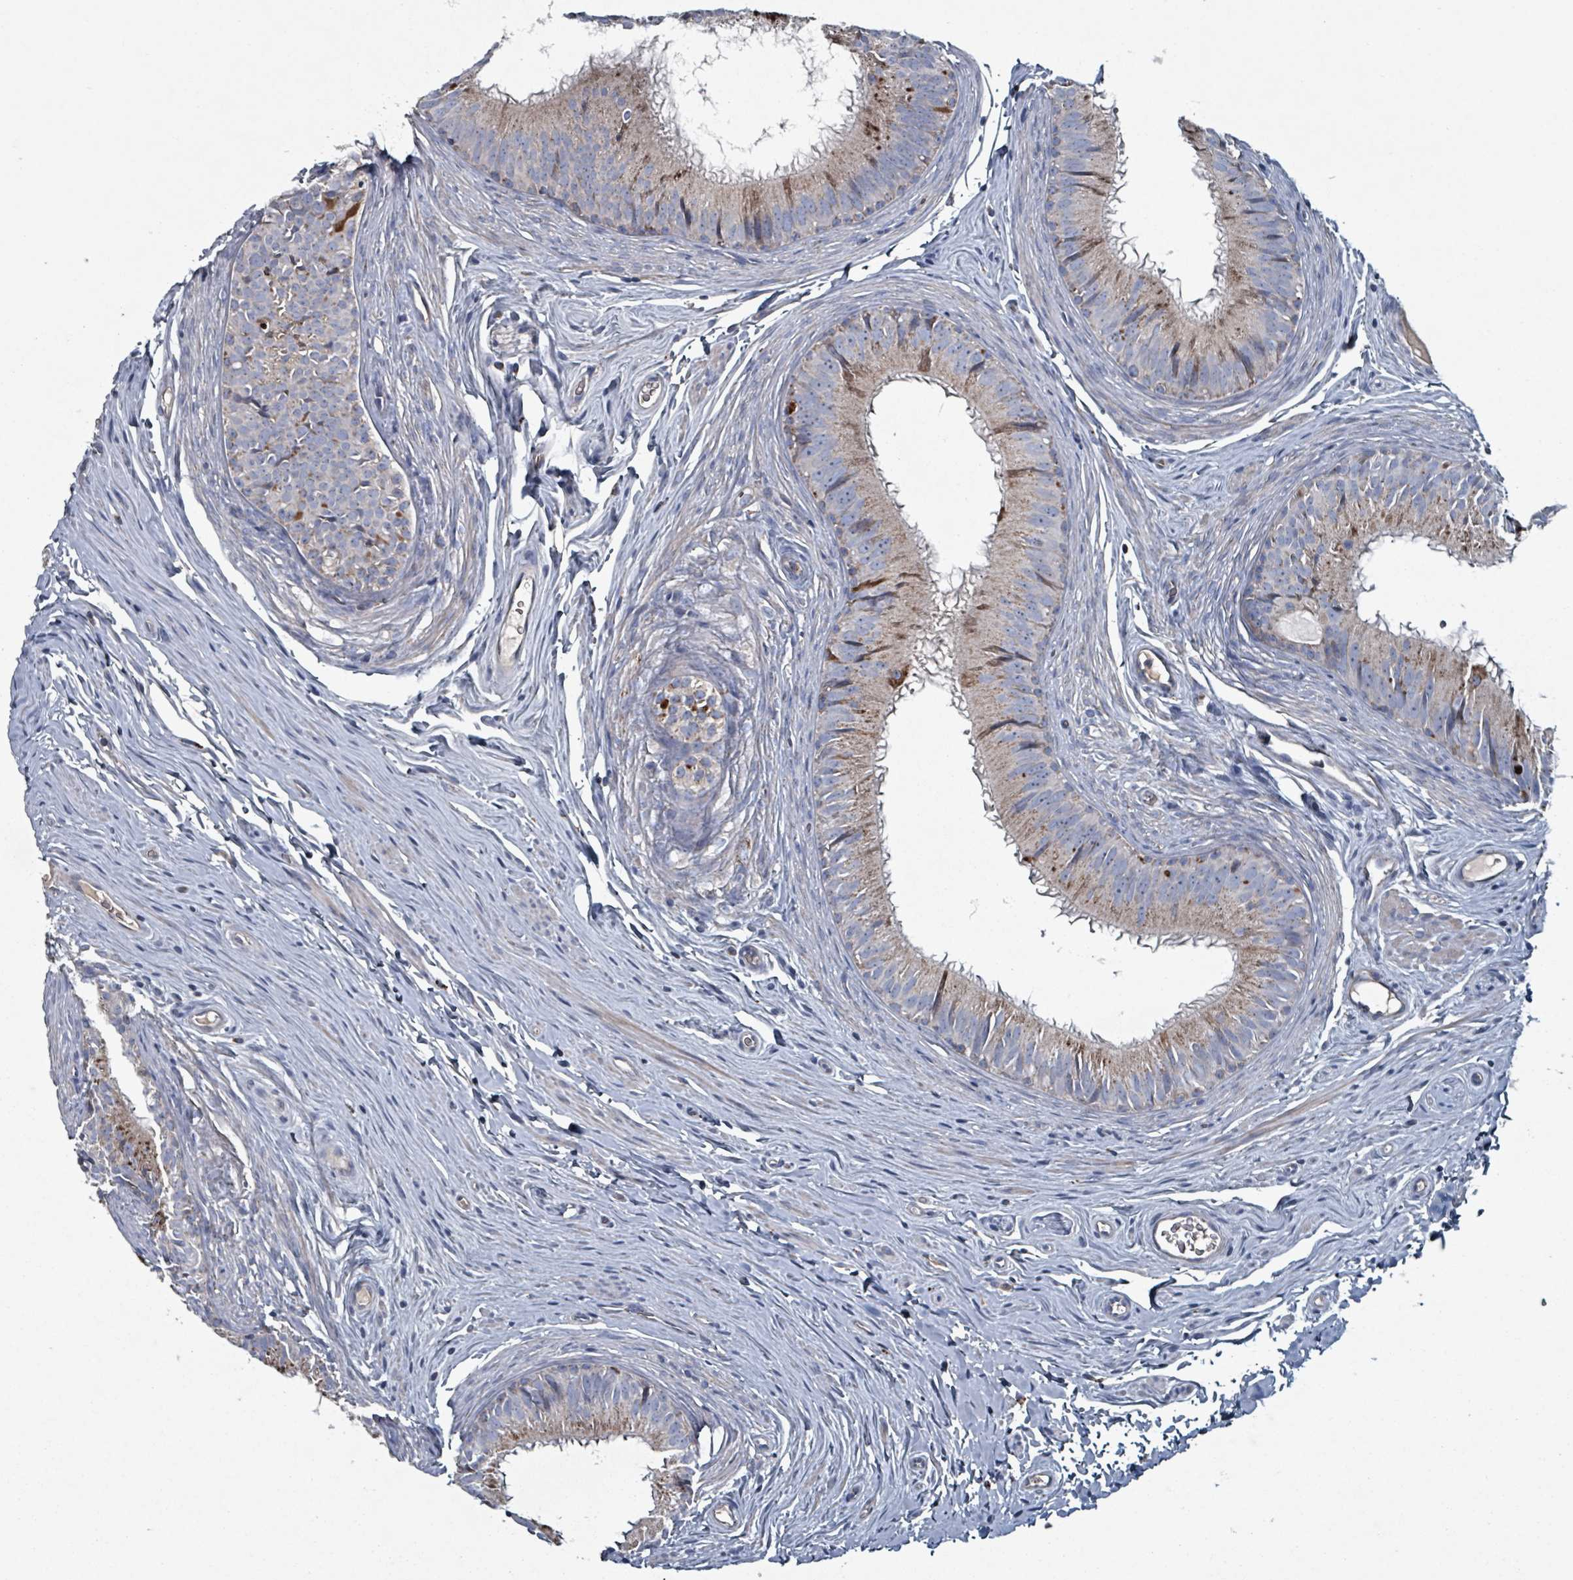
{"staining": {"intensity": "moderate", "quantity": "25%-75%", "location": "cytoplasmic/membranous"}, "tissue": "epididymis", "cell_type": "Glandular cells", "image_type": "normal", "snomed": [{"axis": "morphology", "description": "Normal tissue, NOS"}, {"axis": "topography", "description": "Epididymis, spermatic cord, NOS"}], "caption": "A high-resolution micrograph shows IHC staining of normal epididymis, which demonstrates moderate cytoplasmic/membranous staining in approximately 25%-75% of glandular cells. (IHC, brightfield microscopy, high magnification).", "gene": "ABHD18", "patient": {"sex": "male", "age": 25}}